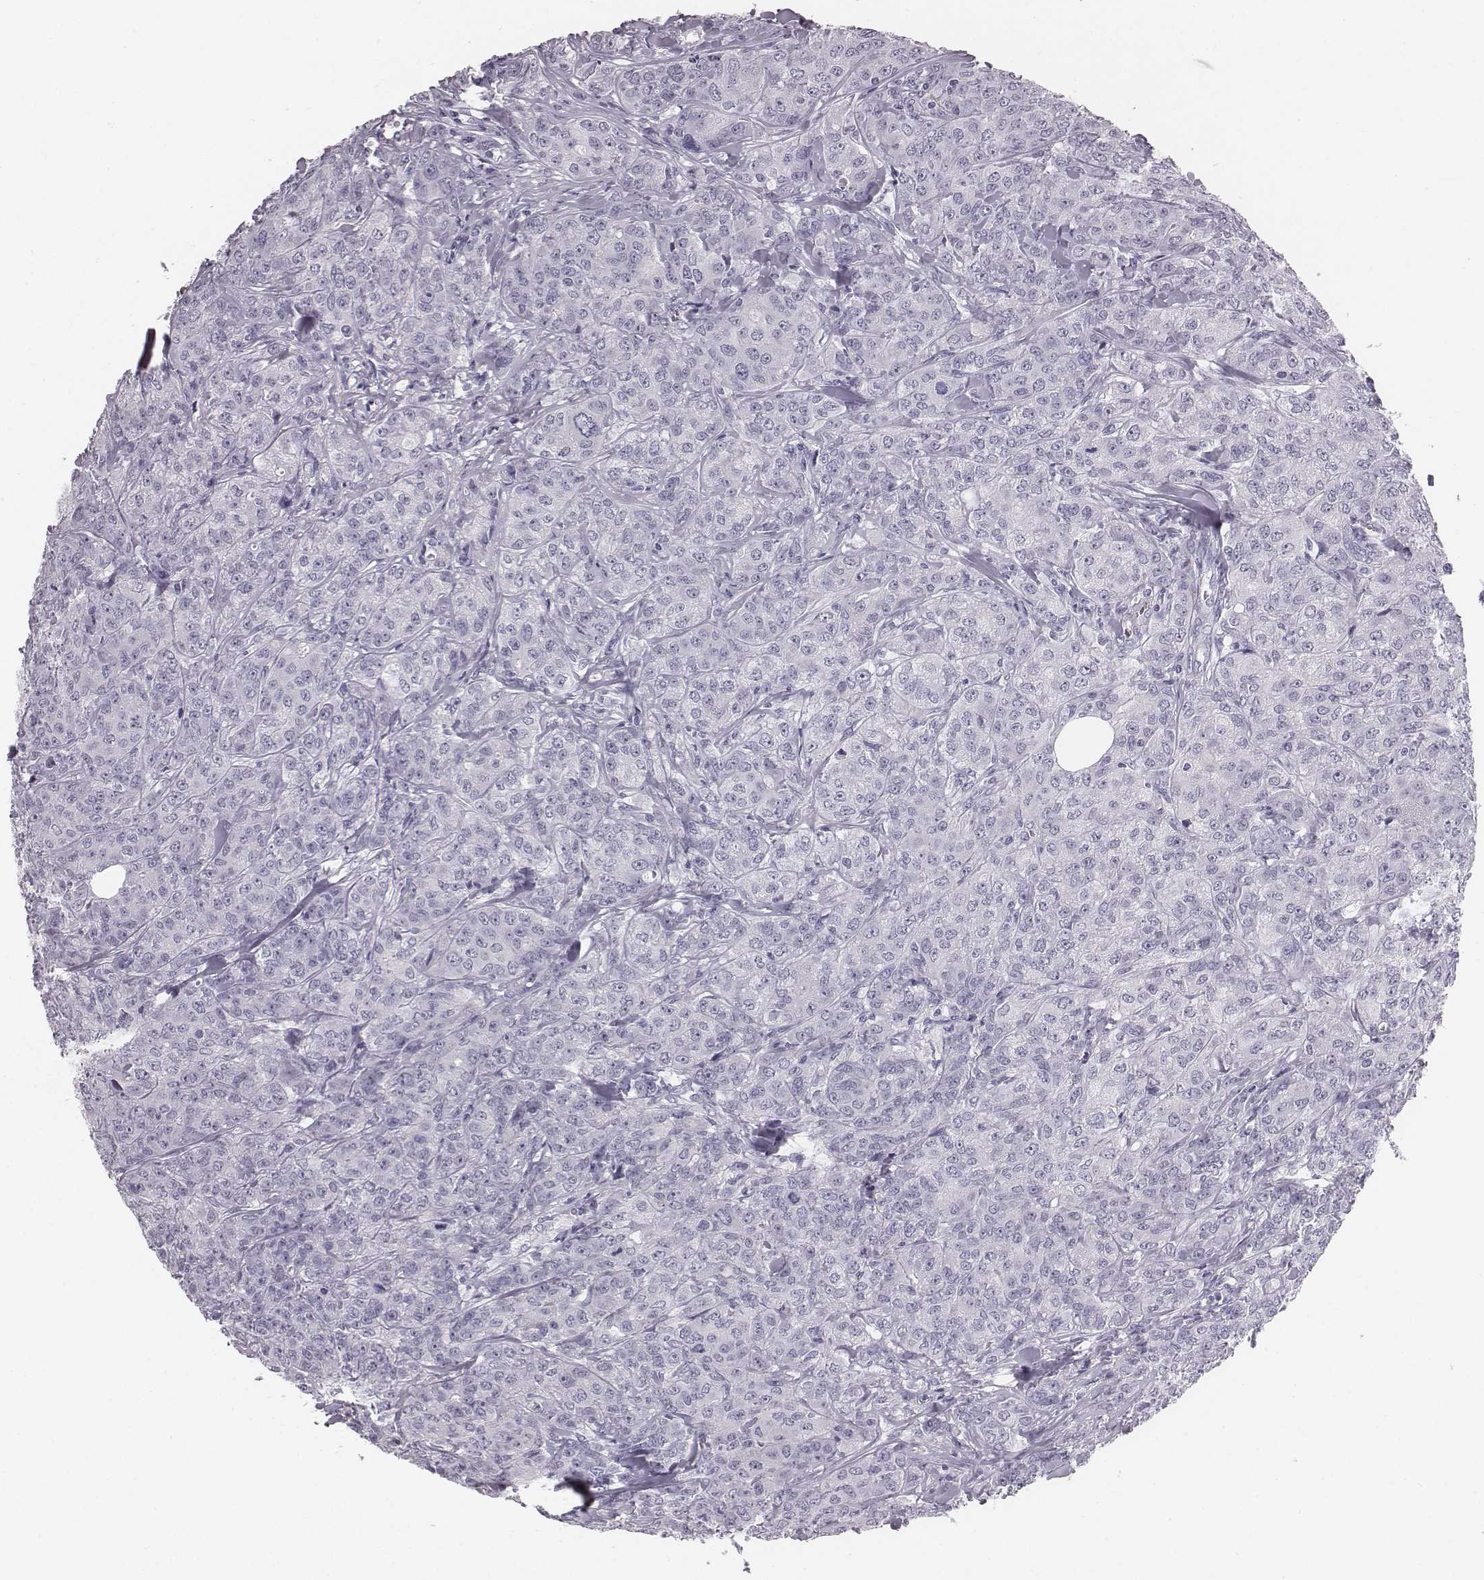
{"staining": {"intensity": "negative", "quantity": "none", "location": "none"}, "tissue": "breast cancer", "cell_type": "Tumor cells", "image_type": "cancer", "snomed": [{"axis": "morphology", "description": "Duct carcinoma"}, {"axis": "topography", "description": "Breast"}], "caption": "DAB (3,3'-diaminobenzidine) immunohistochemical staining of human breast cancer (infiltrating ductal carcinoma) demonstrates no significant staining in tumor cells.", "gene": "HBZ", "patient": {"sex": "female", "age": 43}}